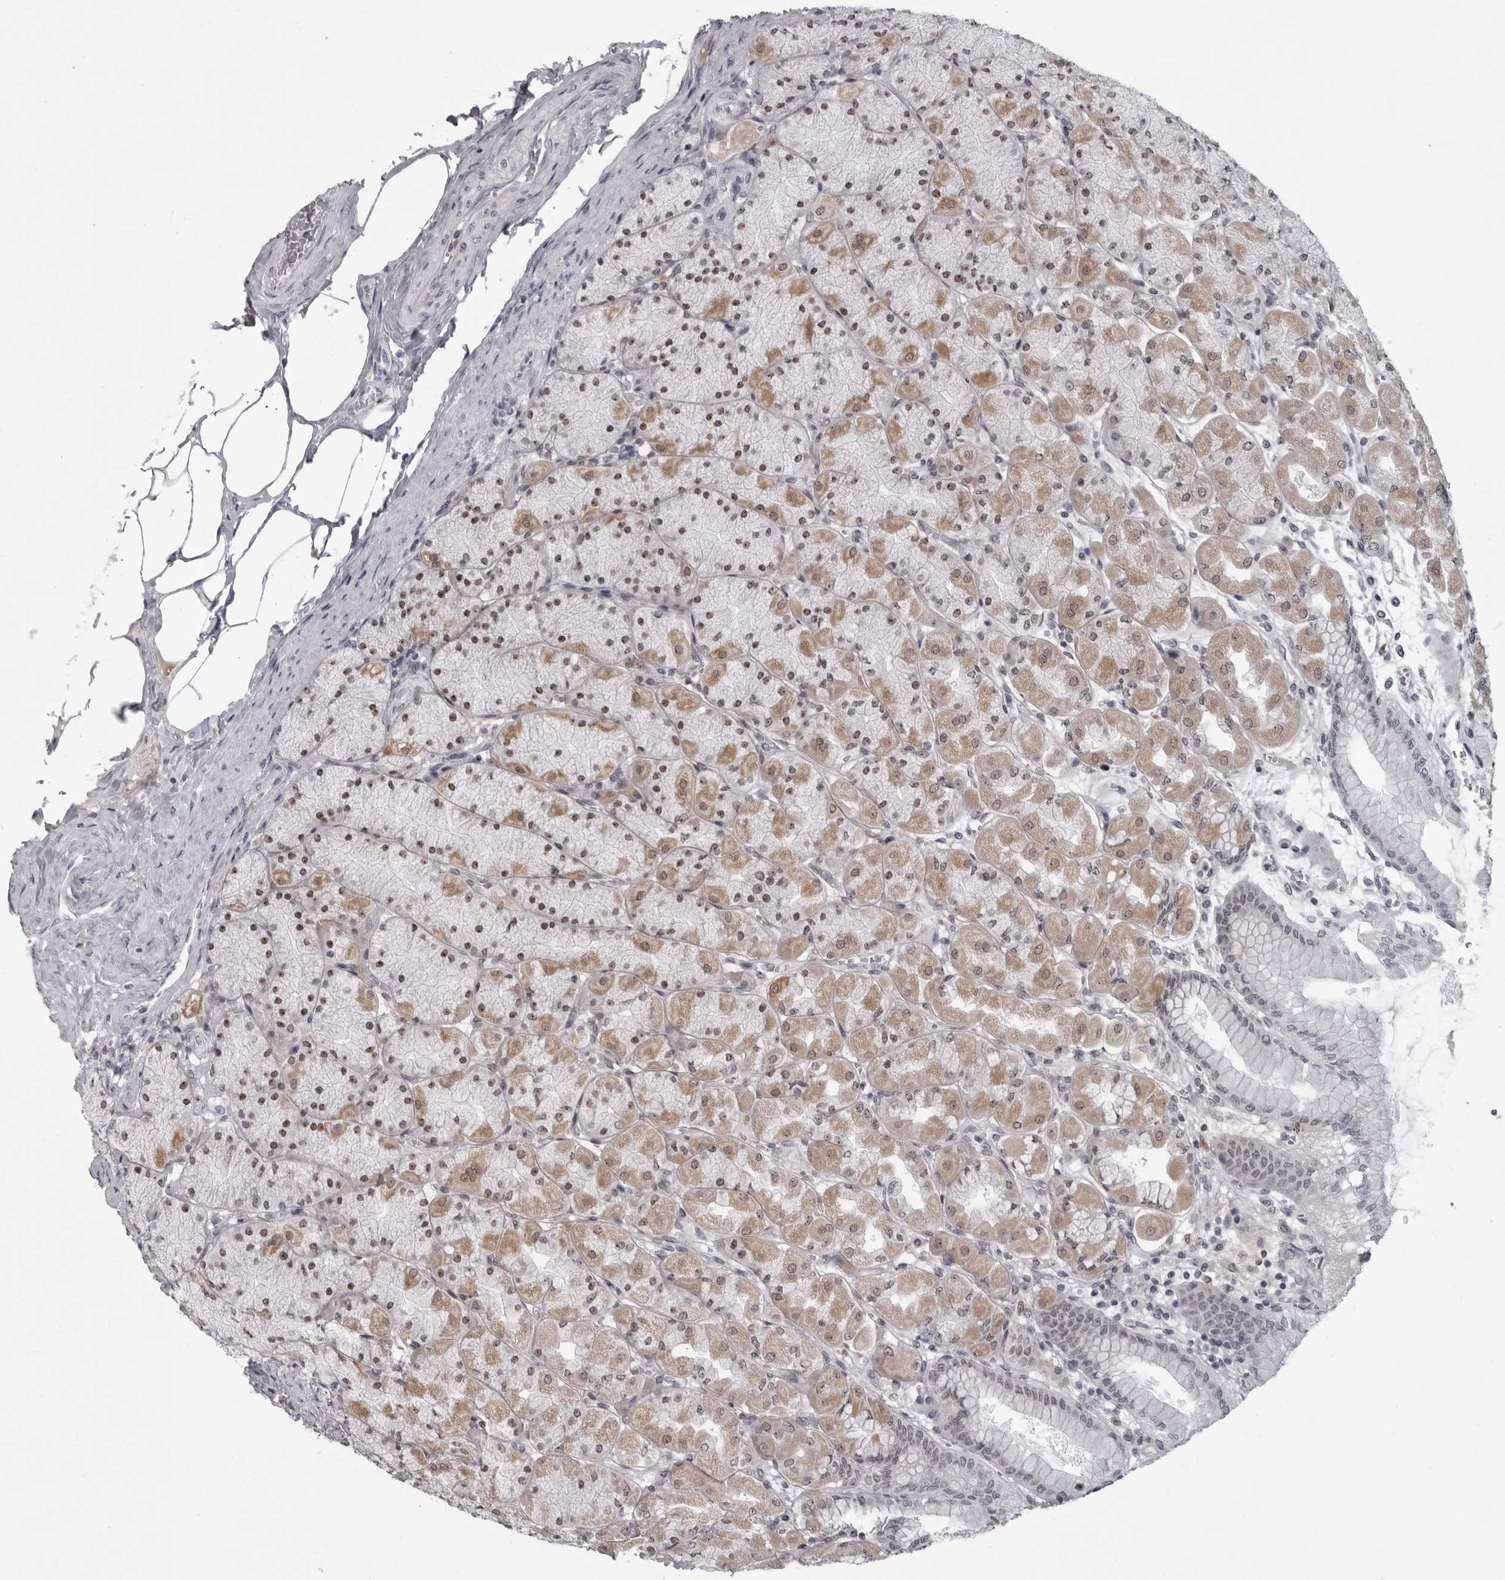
{"staining": {"intensity": "strong", "quantity": ">75%", "location": "cytoplasmic/membranous,nuclear"}, "tissue": "stomach", "cell_type": "Glandular cells", "image_type": "normal", "snomed": [{"axis": "morphology", "description": "Normal tissue, NOS"}, {"axis": "topography", "description": "Stomach, upper"}], "caption": "Unremarkable stomach demonstrates strong cytoplasmic/membranous,nuclear staining in about >75% of glandular cells (IHC, brightfield microscopy, high magnification)..", "gene": "EXOSC10", "patient": {"sex": "female", "age": 56}}